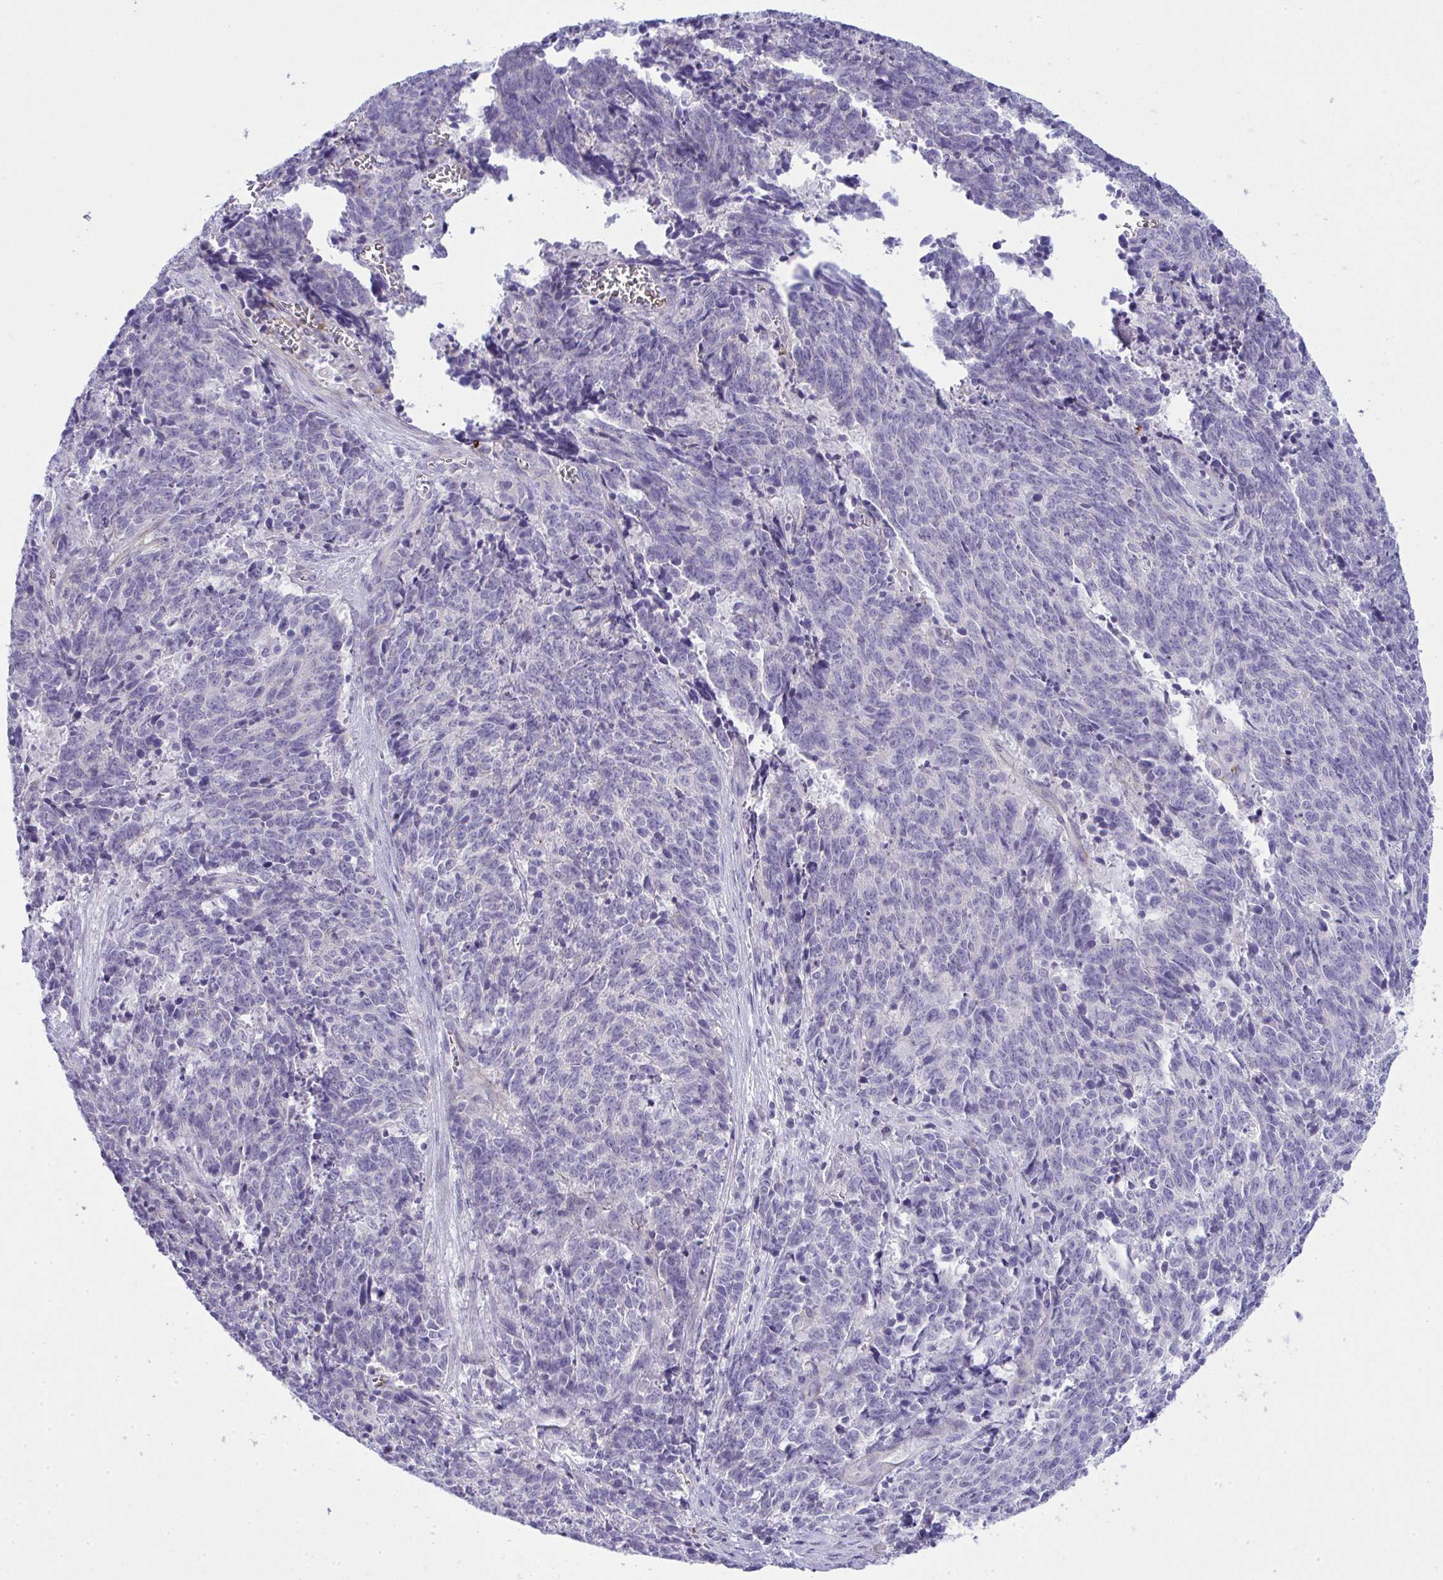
{"staining": {"intensity": "negative", "quantity": "none", "location": "none"}, "tissue": "cervical cancer", "cell_type": "Tumor cells", "image_type": "cancer", "snomed": [{"axis": "morphology", "description": "Squamous cell carcinoma, NOS"}, {"axis": "topography", "description": "Cervix"}], "caption": "High magnification brightfield microscopy of cervical cancer (squamous cell carcinoma) stained with DAB (brown) and counterstained with hematoxylin (blue): tumor cells show no significant staining.", "gene": "SPTB", "patient": {"sex": "female", "age": 29}}